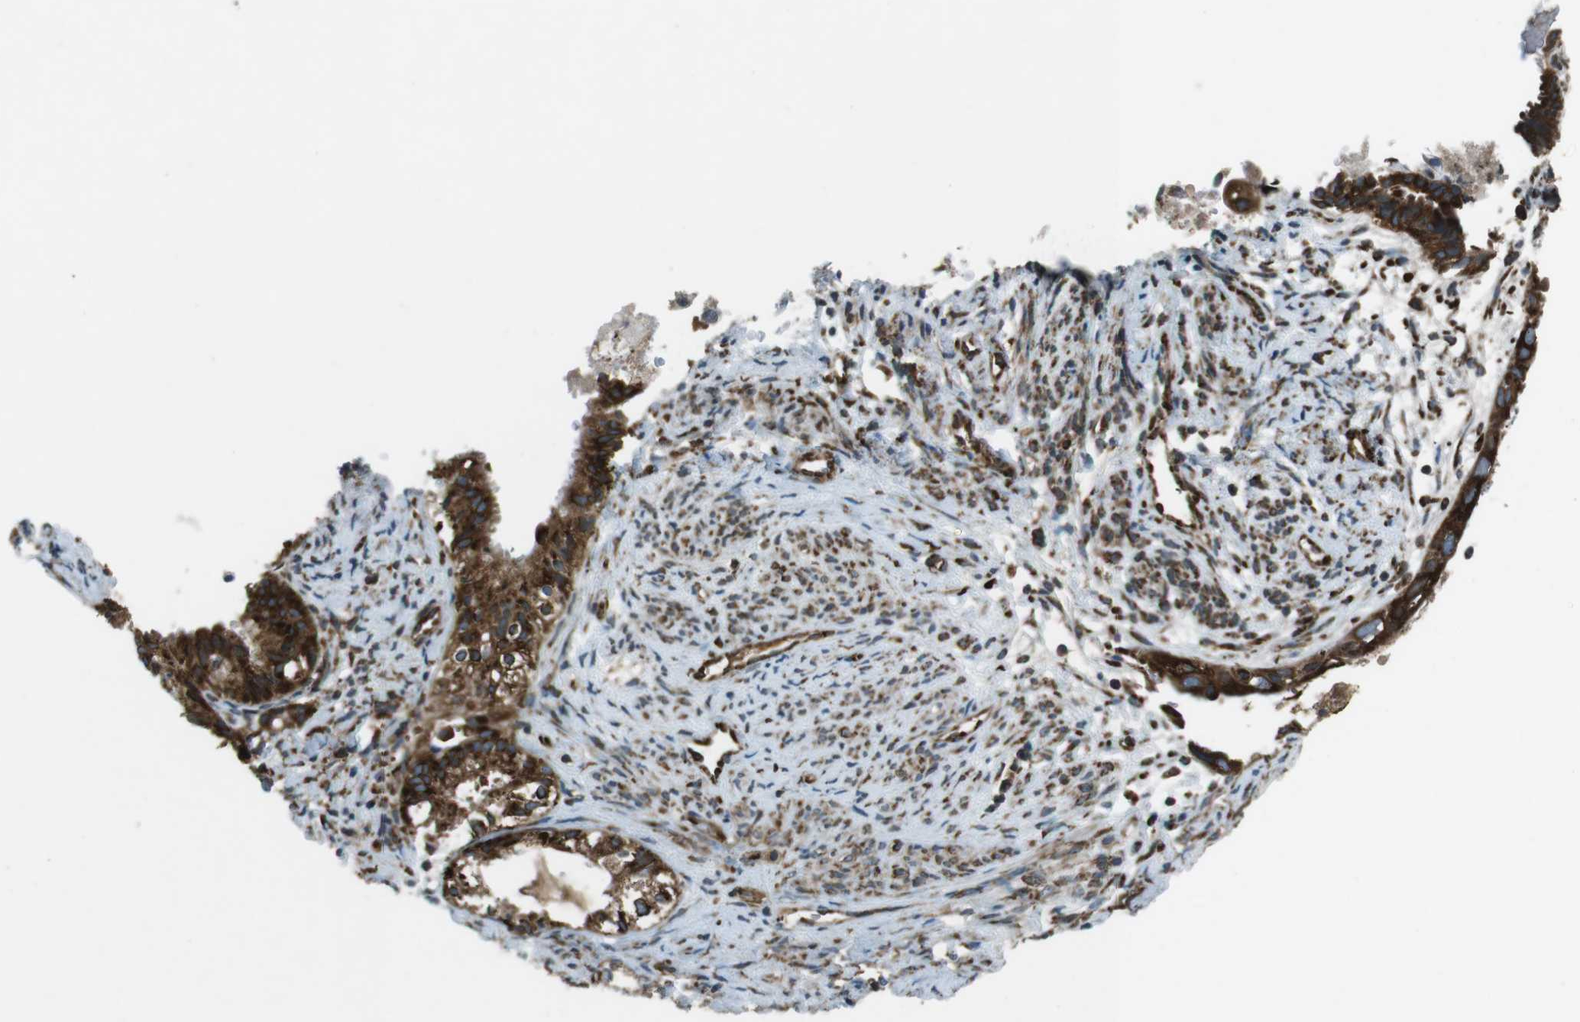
{"staining": {"intensity": "strong", "quantity": ">75%", "location": "cytoplasmic/membranous"}, "tissue": "cervical cancer", "cell_type": "Tumor cells", "image_type": "cancer", "snomed": [{"axis": "morphology", "description": "Normal tissue, NOS"}, {"axis": "morphology", "description": "Adenocarcinoma, NOS"}, {"axis": "topography", "description": "Cervix"}, {"axis": "topography", "description": "Endometrium"}], "caption": "Immunohistochemical staining of adenocarcinoma (cervical) exhibits high levels of strong cytoplasmic/membranous expression in about >75% of tumor cells.", "gene": "KTN1", "patient": {"sex": "female", "age": 86}}